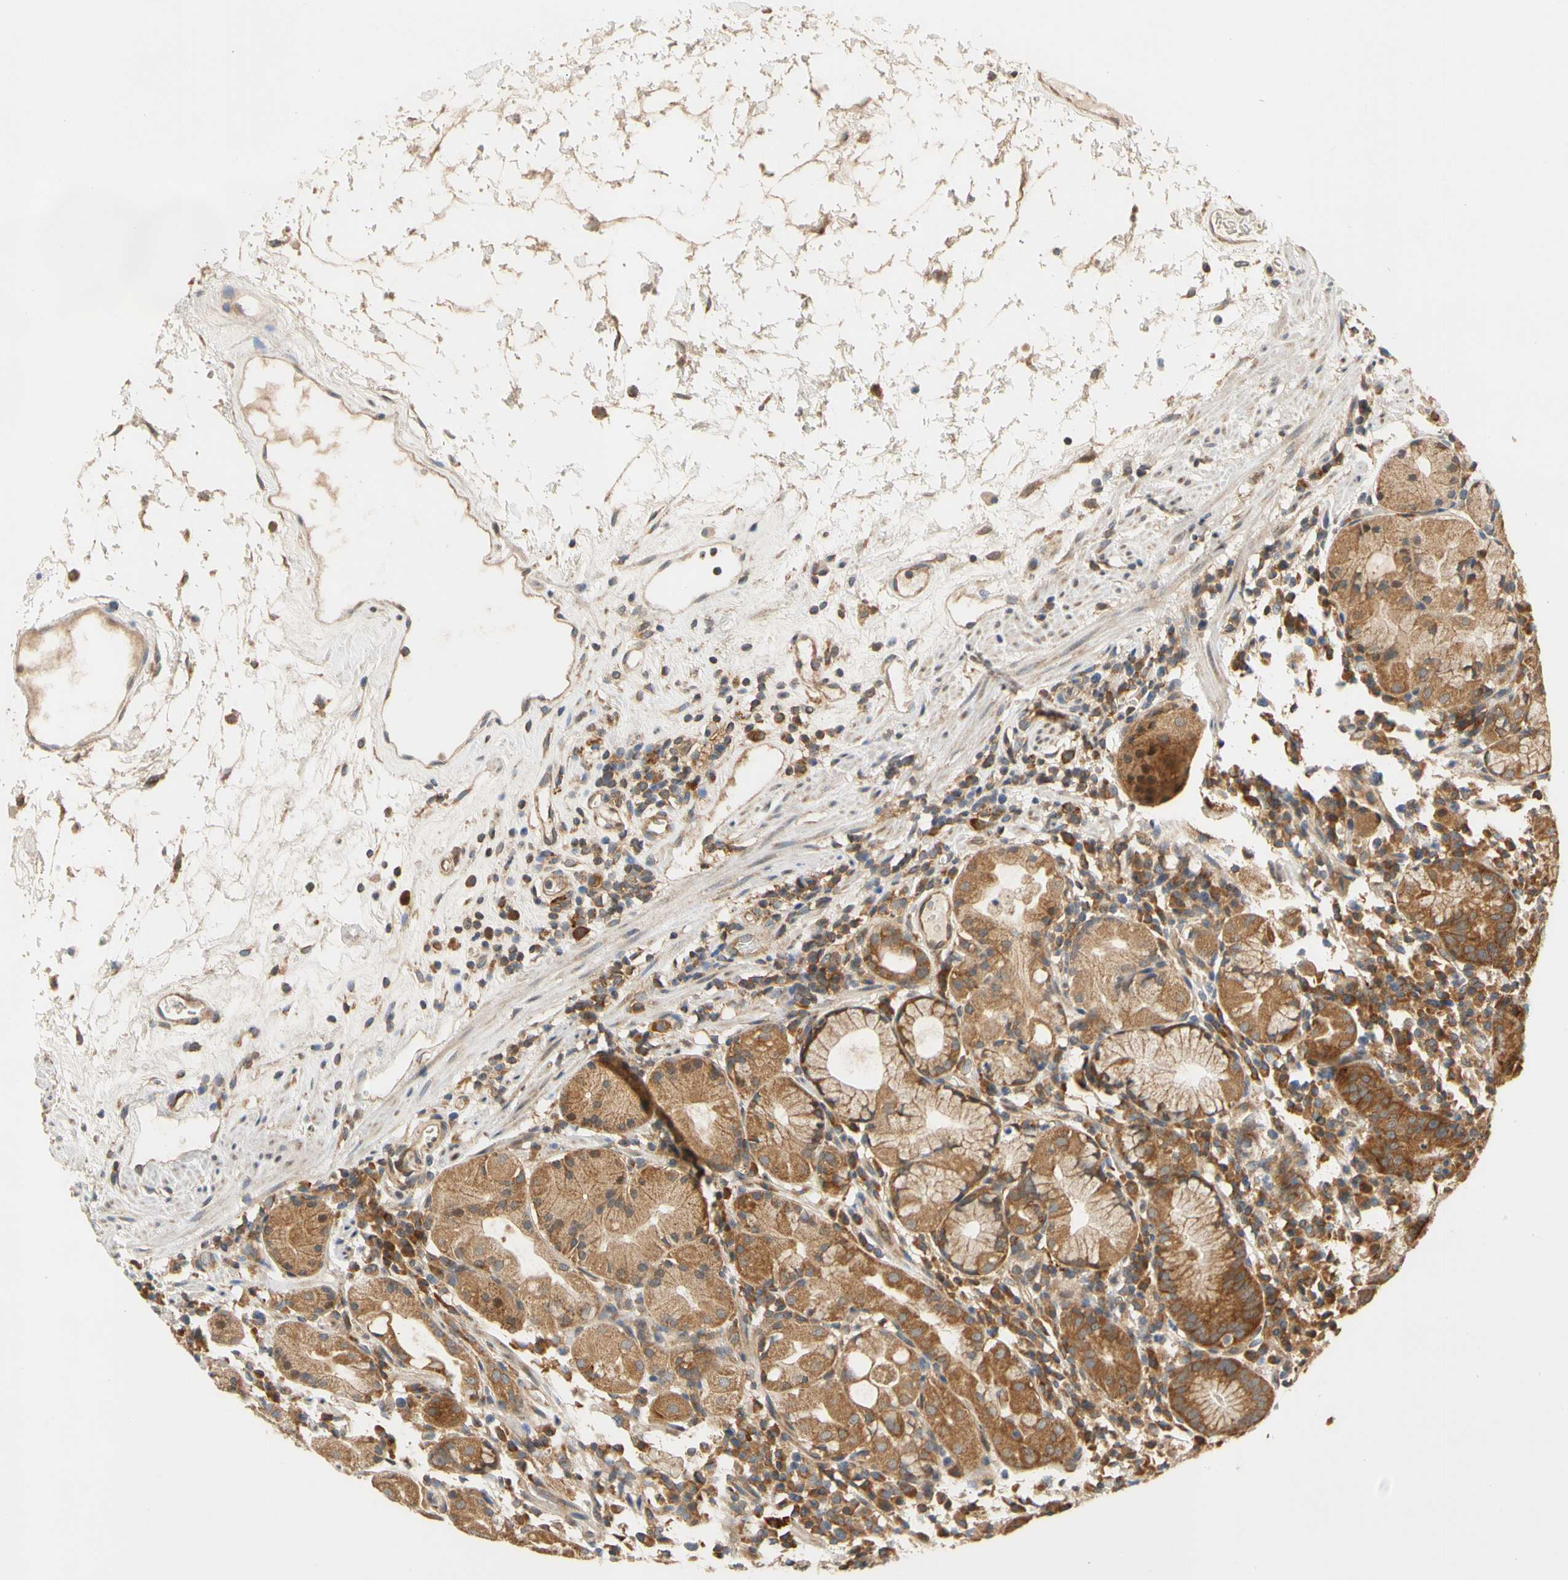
{"staining": {"intensity": "moderate", "quantity": ">75%", "location": "cytoplasmic/membranous"}, "tissue": "stomach", "cell_type": "Glandular cells", "image_type": "normal", "snomed": [{"axis": "morphology", "description": "Normal tissue, NOS"}, {"axis": "topography", "description": "Stomach"}, {"axis": "topography", "description": "Stomach, lower"}], "caption": "Brown immunohistochemical staining in unremarkable human stomach displays moderate cytoplasmic/membranous expression in approximately >75% of glandular cells.", "gene": "ANKHD1", "patient": {"sex": "female", "age": 75}}